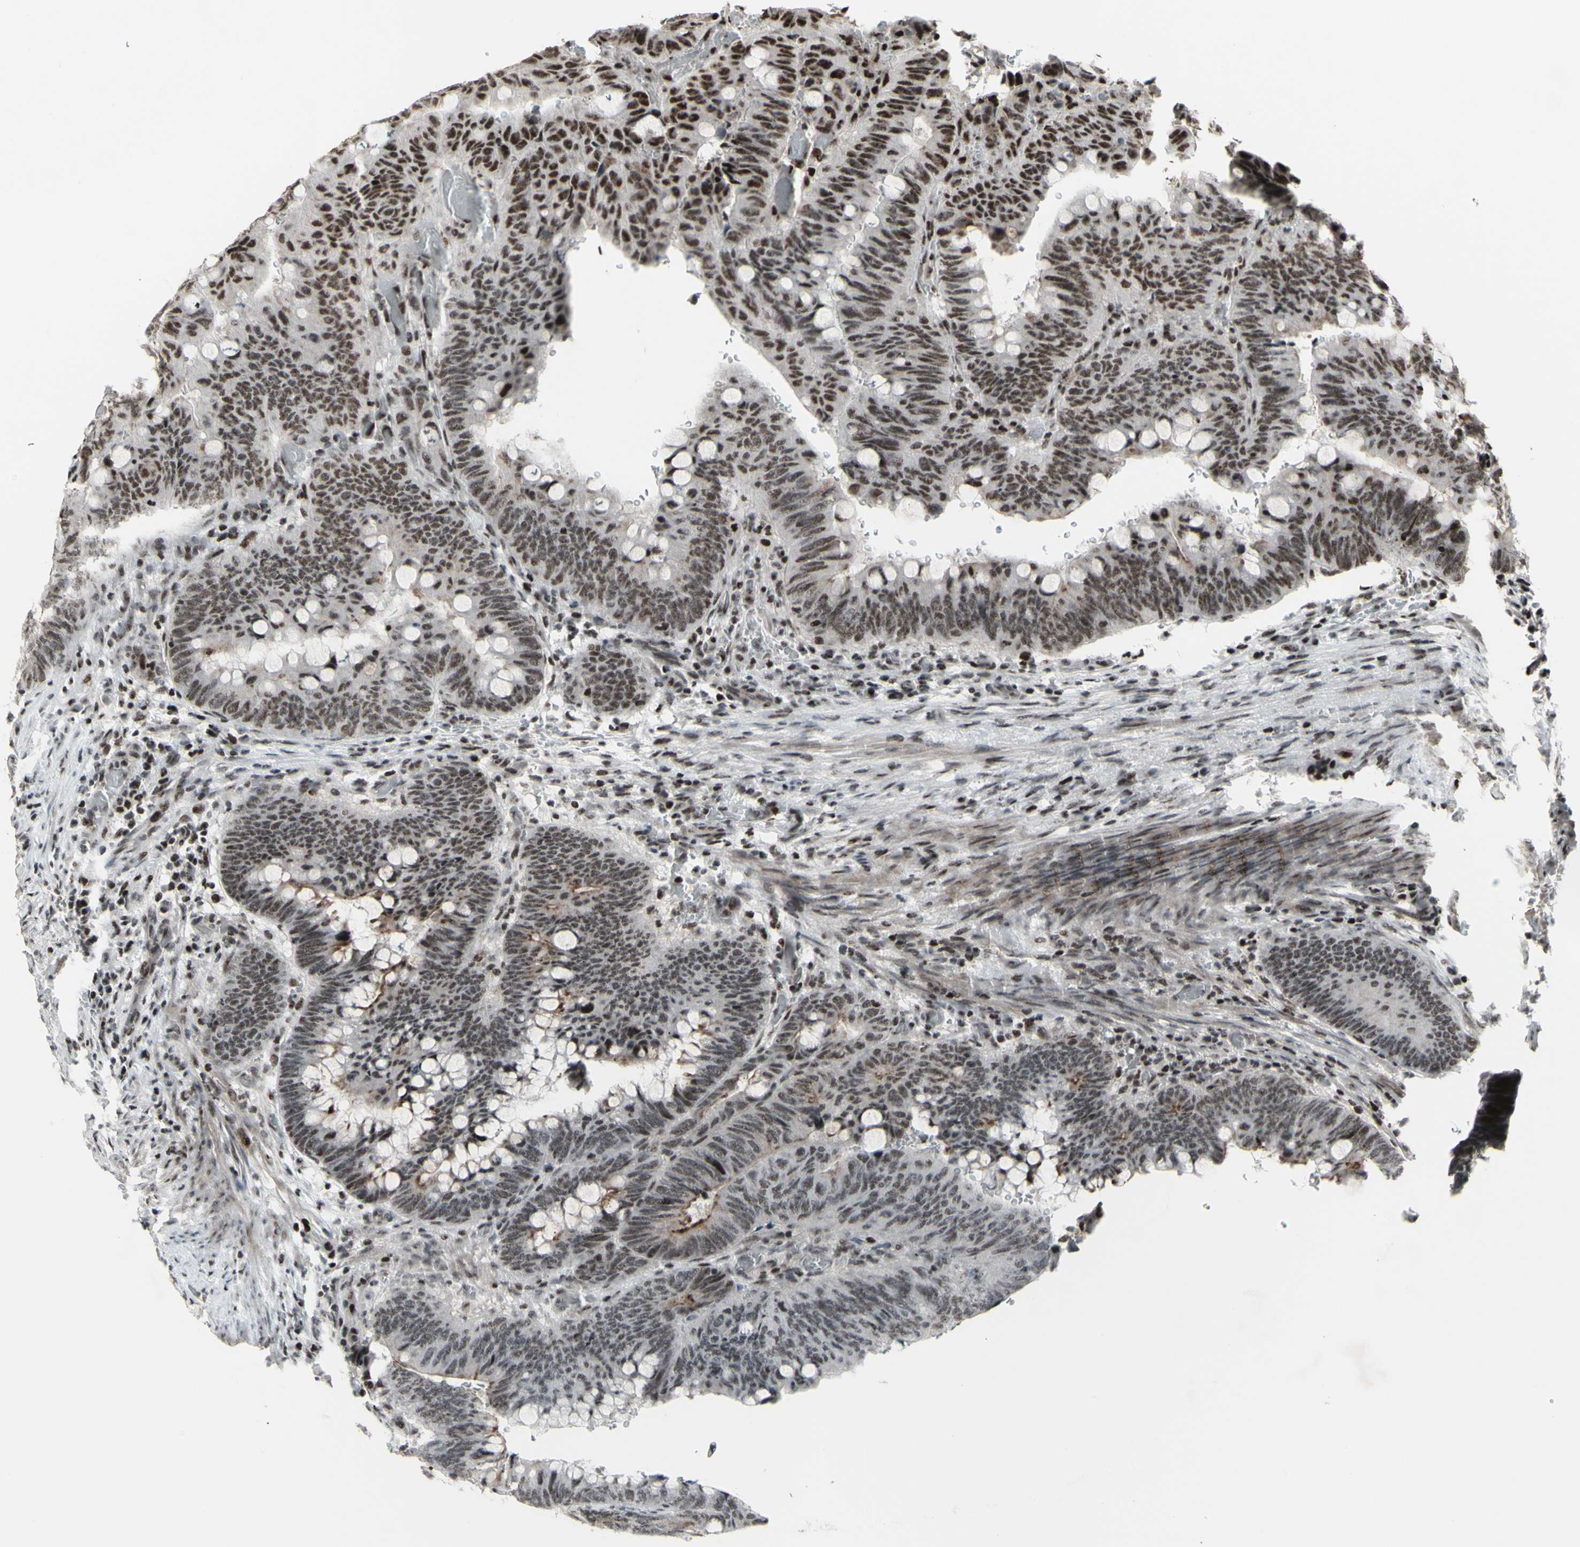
{"staining": {"intensity": "moderate", "quantity": "25%-75%", "location": "nuclear"}, "tissue": "colorectal cancer", "cell_type": "Tumor cells", "image_type": "cancer", "snomed": [{"axis": "morphology", "description": "Normal tissue, NOS"}, {"axis": "morphology", "description": "Adenocarcinoma, NOS"}, {"axis": "topography", "description": "Rectum"}, {"axis": "topography", "description": "Peripheral nerve tissue"}], "caption": "Protein staining of adenocarcinoma (colorectal) tissue displays moderate nuclear positivity in approximately 25%-75% of tumor cells. Nuclei are stained in blue.", "gene": "SUPT6H", "patient": {"sex": "male", "age": 92}}